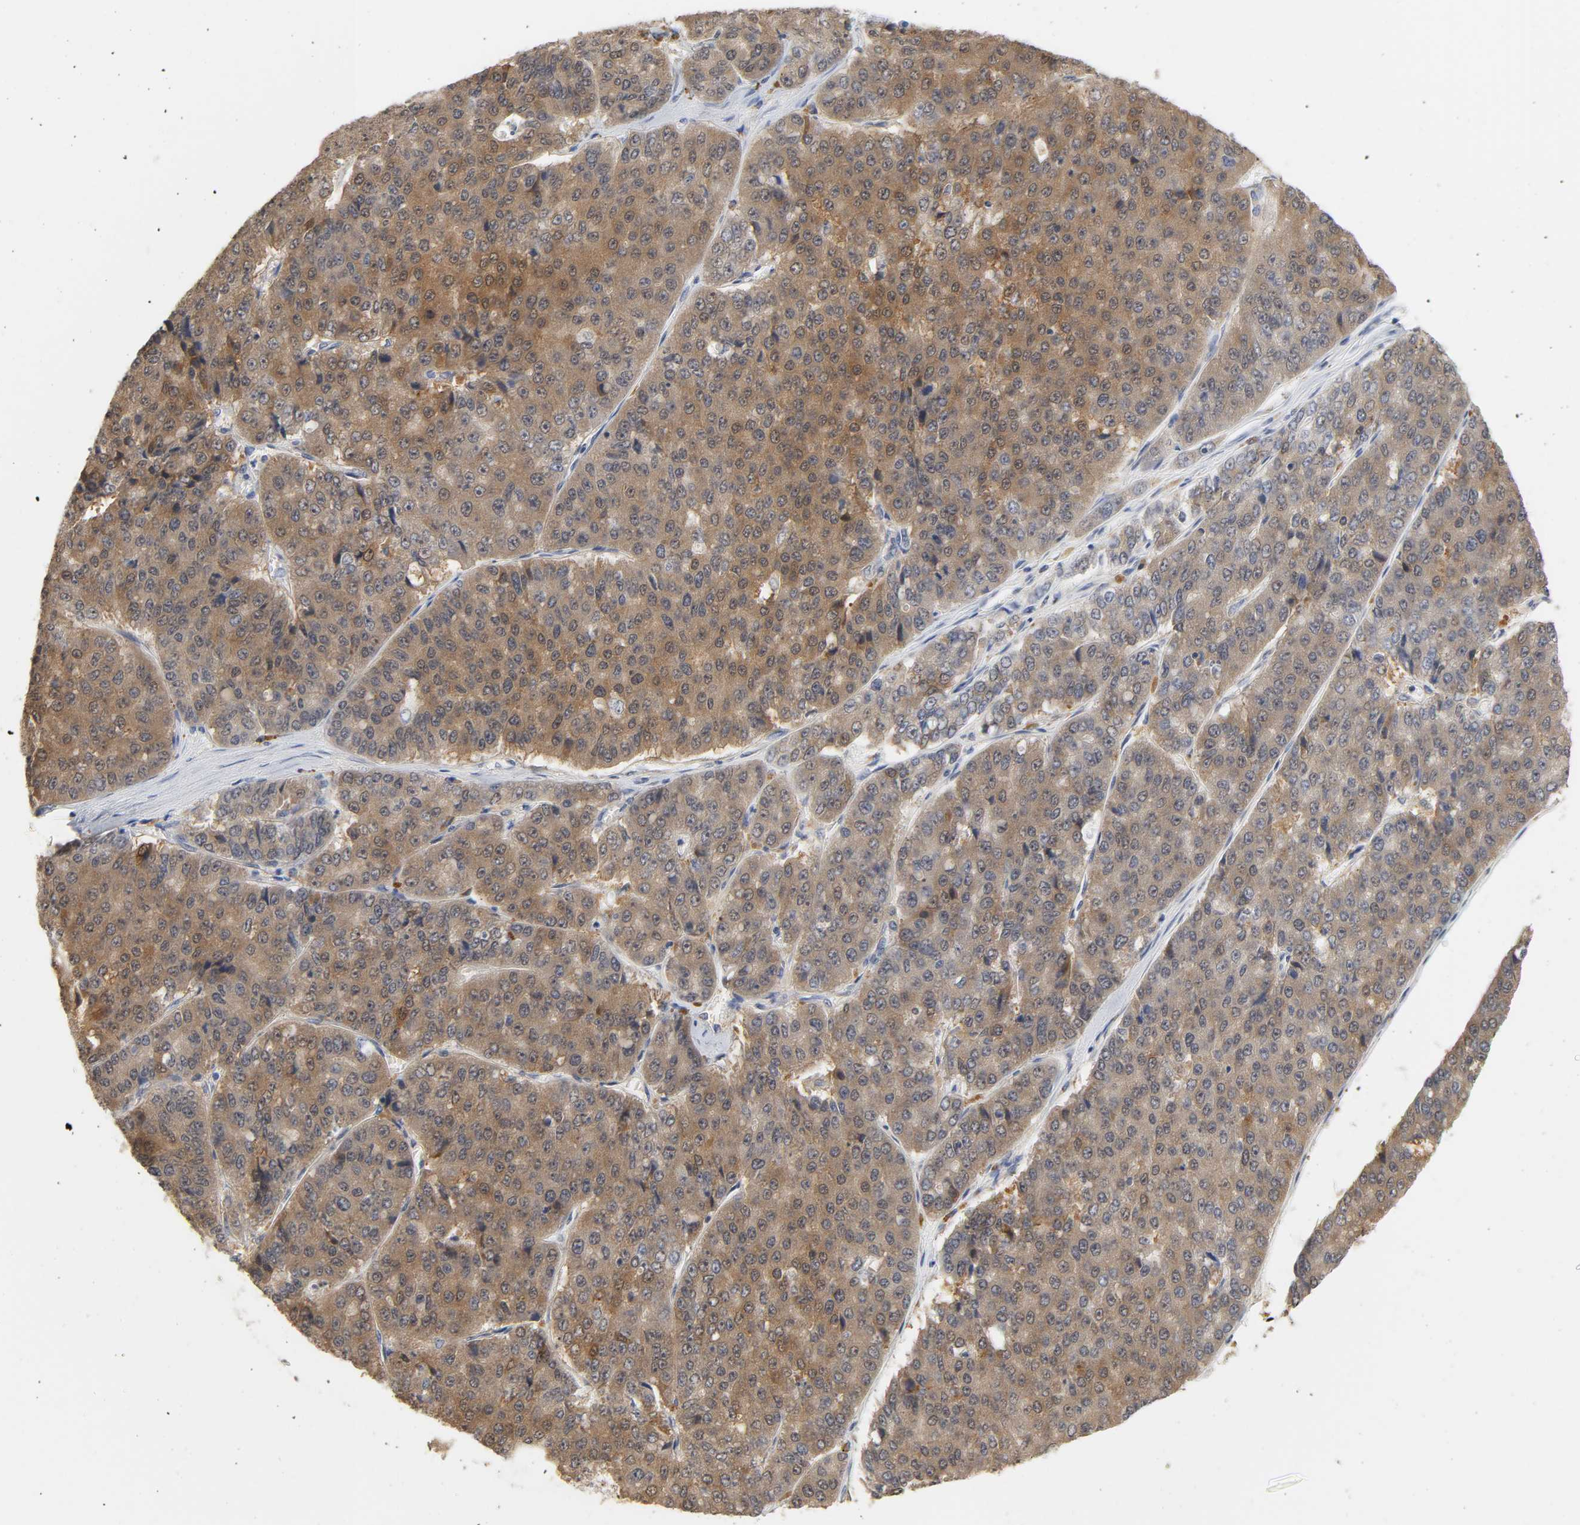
{"staining": {"intensity": "moderate", "quantity": ">75%", "location": "cytoplasmic/membranous"}, "tissue": "pancreatic cancer", "cell_type": "Tumor cells", "image_type": "cancer", "snomed": [{"axis": "morphology", "description": "Adenocarcinoma, NOS"}, {"axis": "topography", "description": "Pancreas"}], "caption": "Protein staining shows moderate cytoplasmic/membranous positivity in approximately >75% of tumor cells in adenocarcinoma (pancreatic).", "gene": "MIF", "patient": {"sex": "male", "age": 50}}